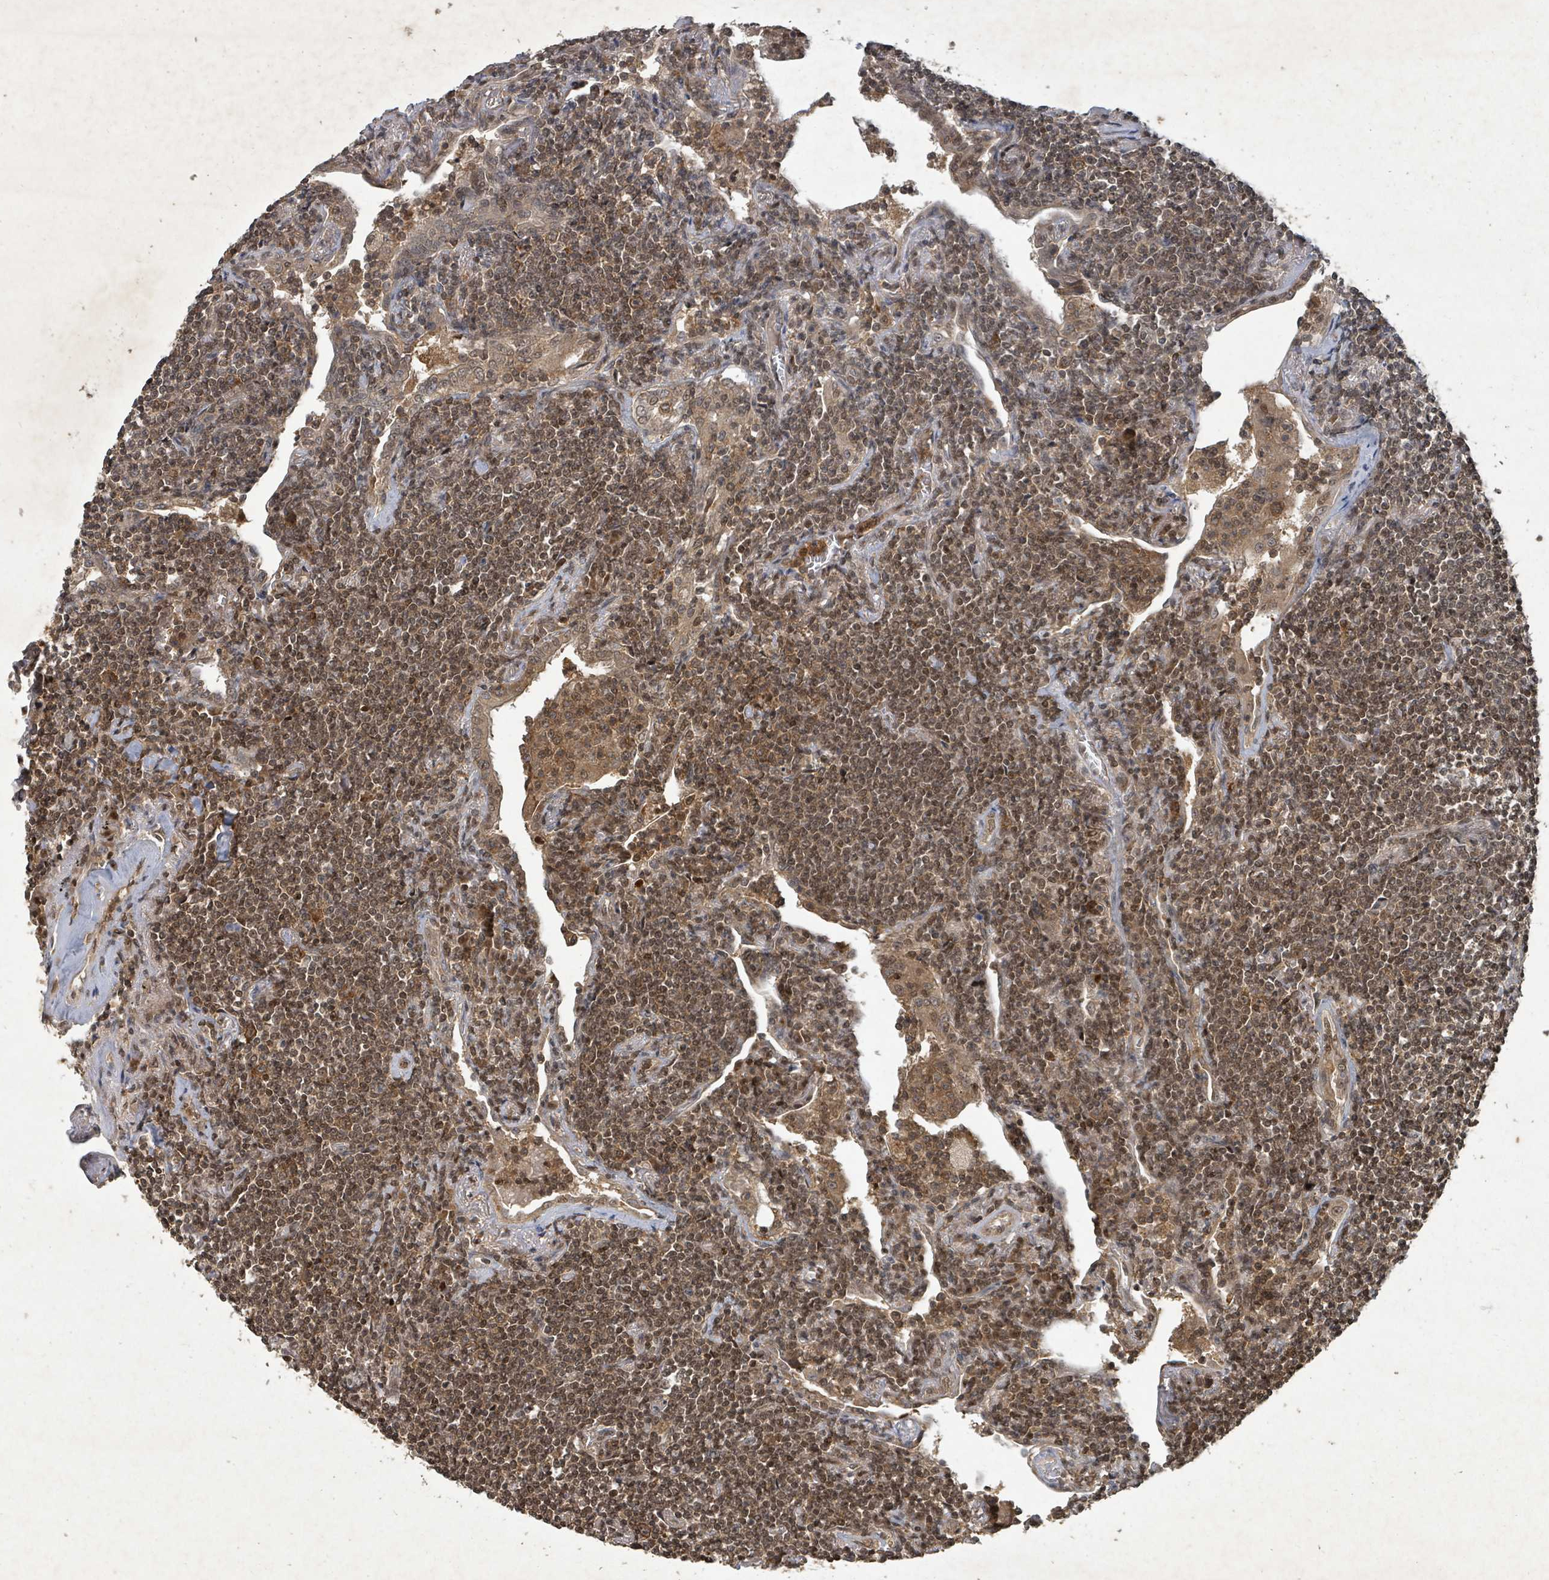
{"staining": {"intensity": "moderate", "quantity": ">75%", "location": "nuclear"}, "tissue": "lymphoma", "cell_type": "Tumor cells", "image_type": "cancer", "snomed": [{"axis": "morphology", "description": "Malignant lymphoma, non-Hodgkin's type, Low grade"}, {"axis": "topography", "description": "Lung"}], "caption": "A brown stain shows moderate nuclear staining of a protein in human lymphoma tumor cells.", "gene": "KDM4E", "patient": {"sex": "female", "age": 71}}